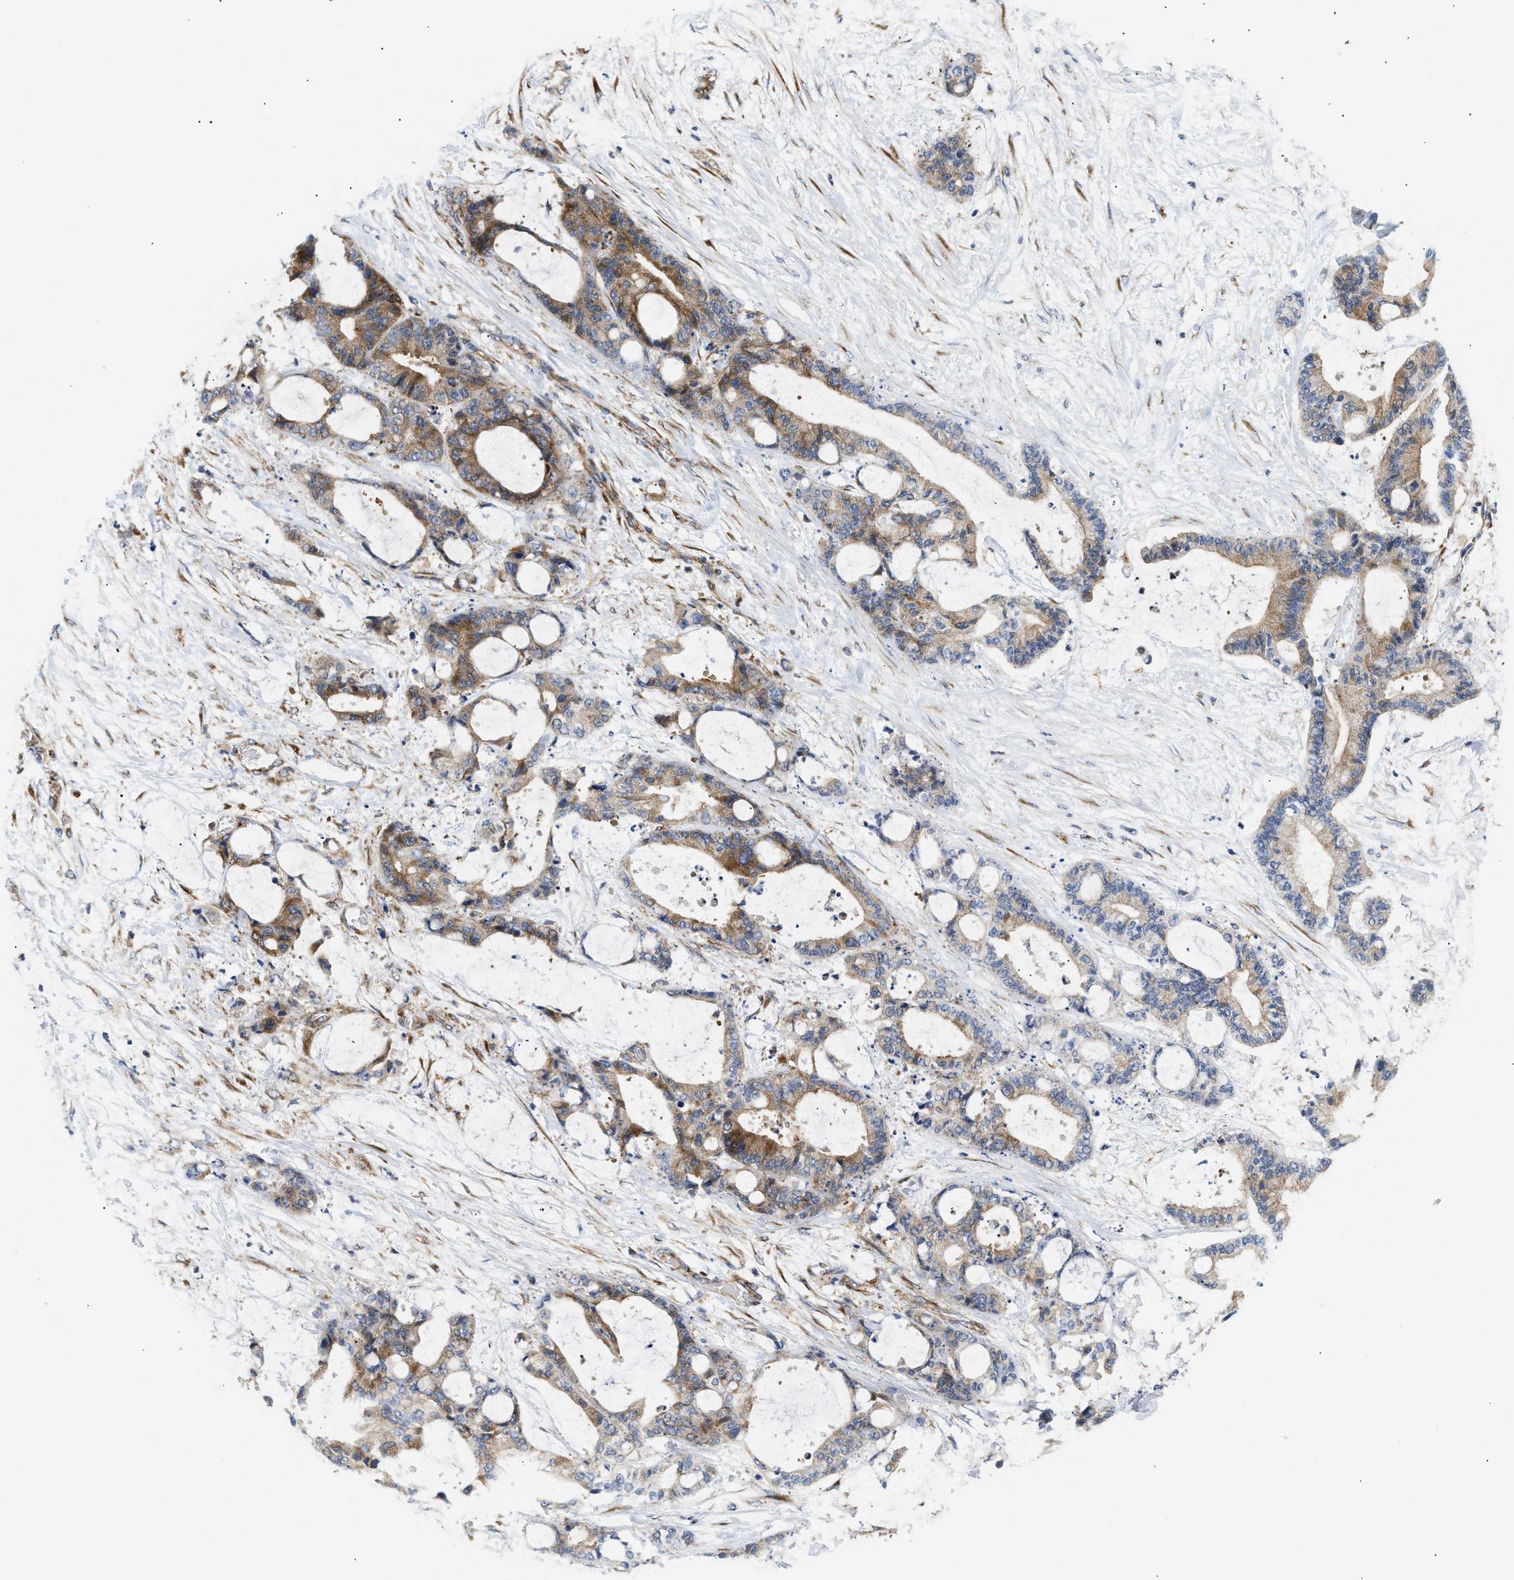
{"staining": {"intensity": "moderate", "quantity": ">75%", "location": "cytoplasmic/membranous"}, "tissue": "liver cancer", "cell_type": "Tumor cells", "image_type": "cancer", "snomed": [{"axis": "morphology", "description": "Cholangiocarcinoma"}, {"axis": "topography", "description": "Liver"}], "caption": "Tumor cells show medium levels of moderate cytoplasmic/membranous staining in approximately >75% of cells in human liver cancer (cholangiocarcinoma).", "gene": "DCTN4", "patient": {"sex": "female", "age": 73}}